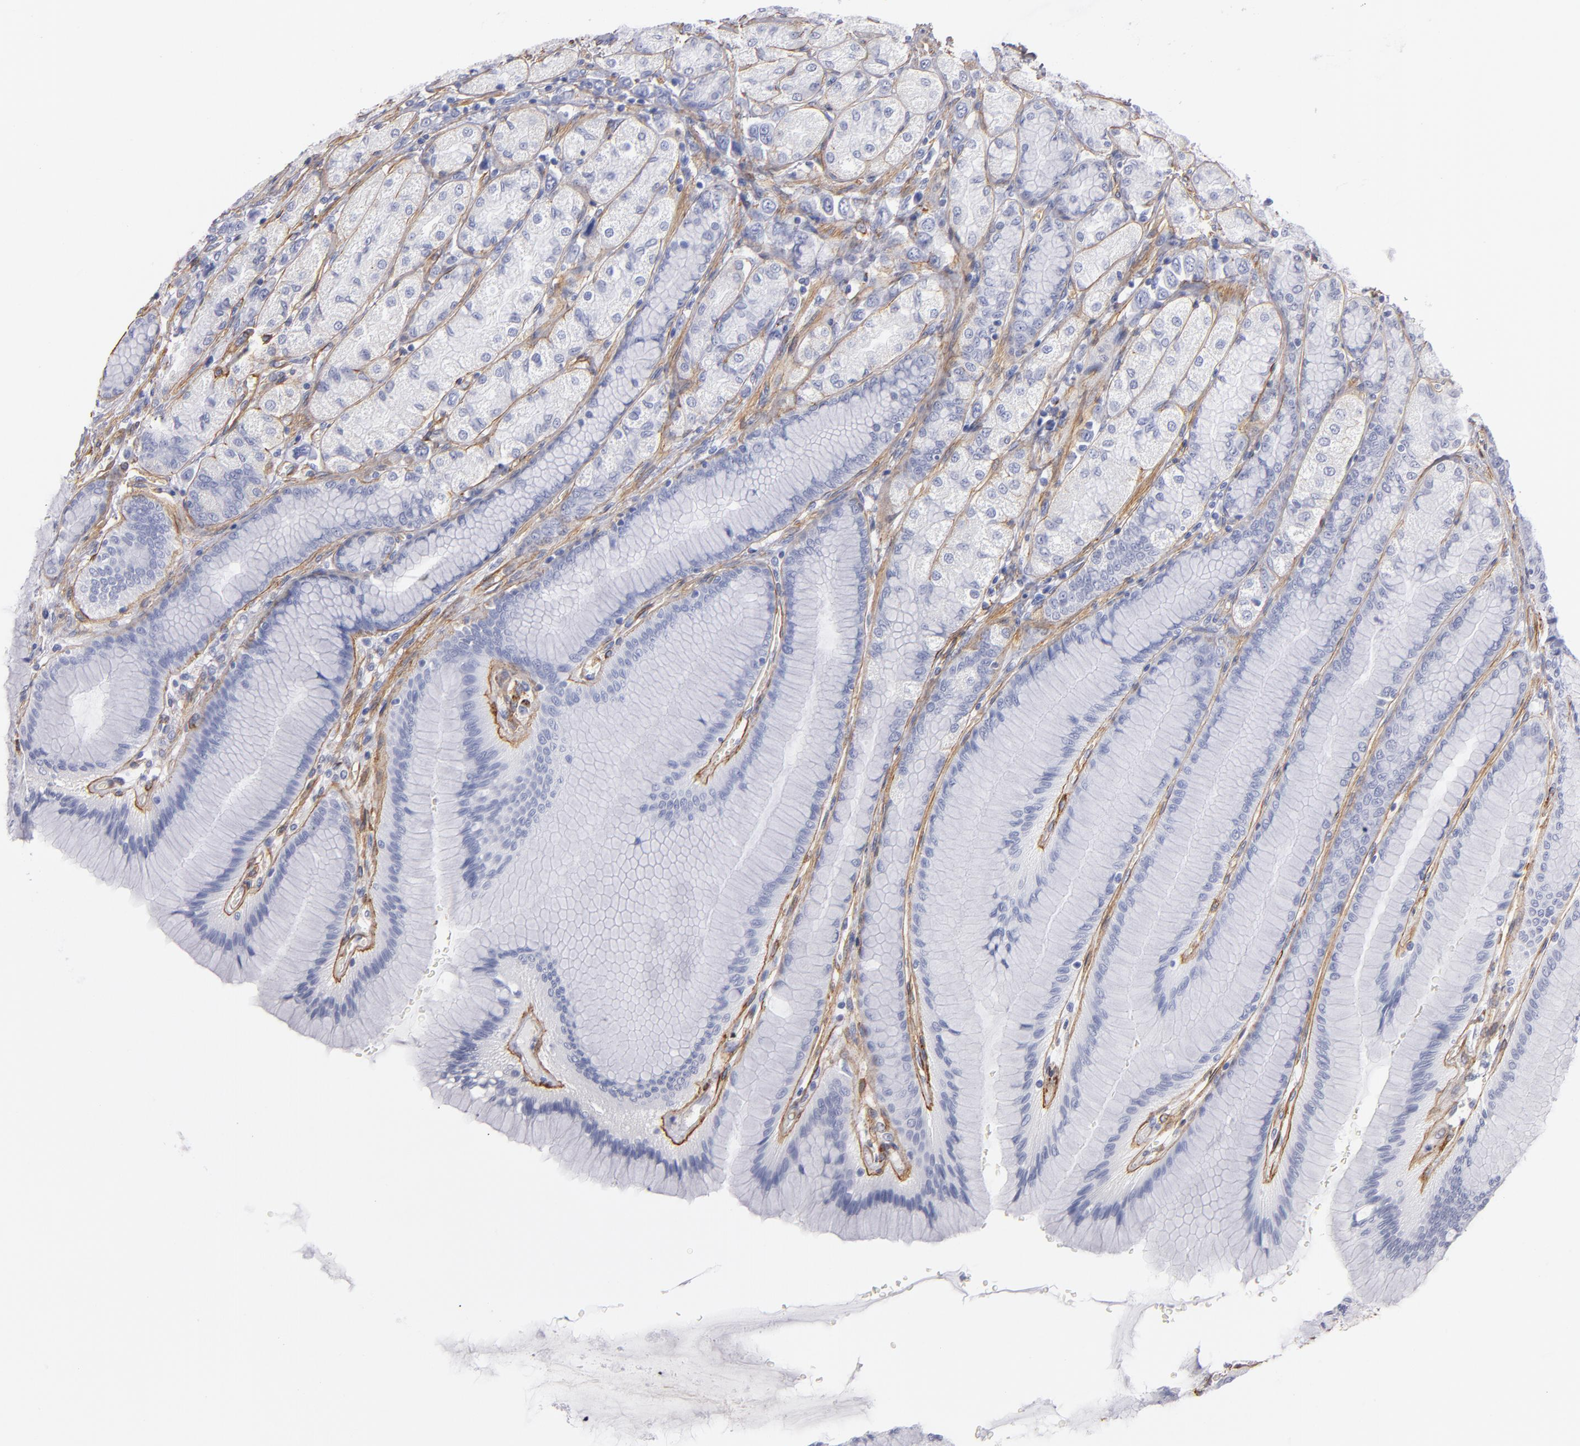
{"staining": {"intensity": "moderate", "quantity": "<25%", "location": "cytoplasmic/membranous"}, "tissue": "stomach", "cell_type": "Glandular cells", "image_type": "normal", "snomed": [{"axis": "morphology", "description": "Normal tissue, NOS"}, {"axis": "morphology", "description": "Adenocarcinoma, NOS"}, {"axis": "topography", "description": "Stomach"}, {"axis": "topography", "description": "Stomach, lower"}], "caption": "Approximately <25% of glandular cells in unremarkable stomach show moderate cytoplasmic/membranous protein staining as visualized by brown immunohistochemical staining.", "gene": "LAMC1", "patient": {"sex": "female", "age": 65}}